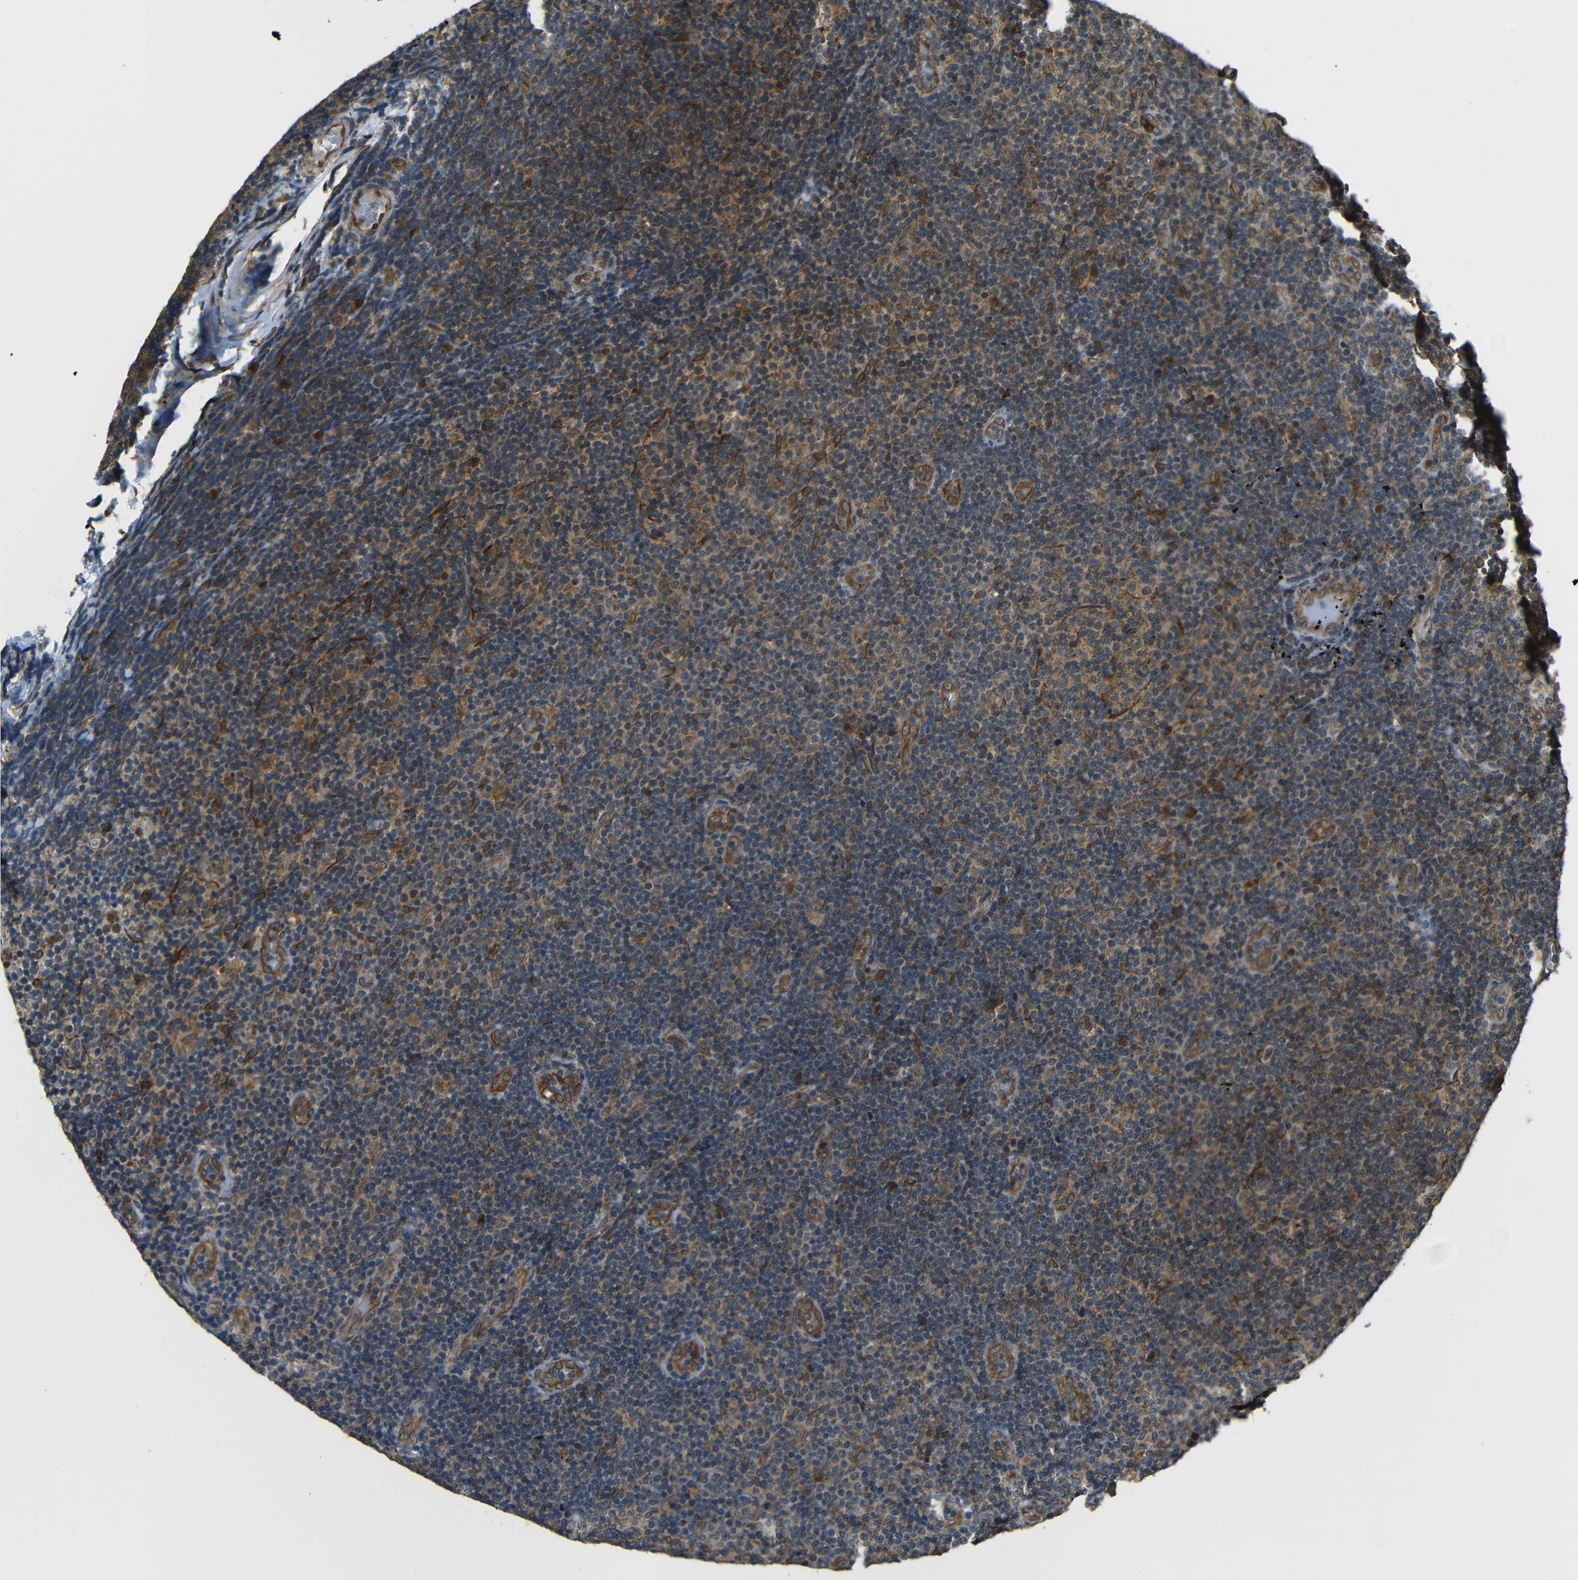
{"staining": {"intensity": "strong", "quantity": "25%-75%", "location": "cytoplasmic/membranous"}, "tissue": "lymphoma", "cell_type": "Tumor cells", "image_type": "cancer", "snomed": [{"axis": "morphology", "description": "Malignant lymphoma, non-Hodgkin's type, Low grade"}, {"axis": "topography", "description": "Lymph node"}], "caption": "Malignant lymphoma, non-Hodgkin's type (low-grade) stained with immunohistochemistry demonstrates strong cytoplasmic/membranous expression in approximately 25%-75% of tumor cells. (Stains: DAB in brown, nuclei in blue, Microscopy: brightfield microscopy at high magnification).", "gene": "VAPB", "patient": {"sex": "male", "age": 83}}